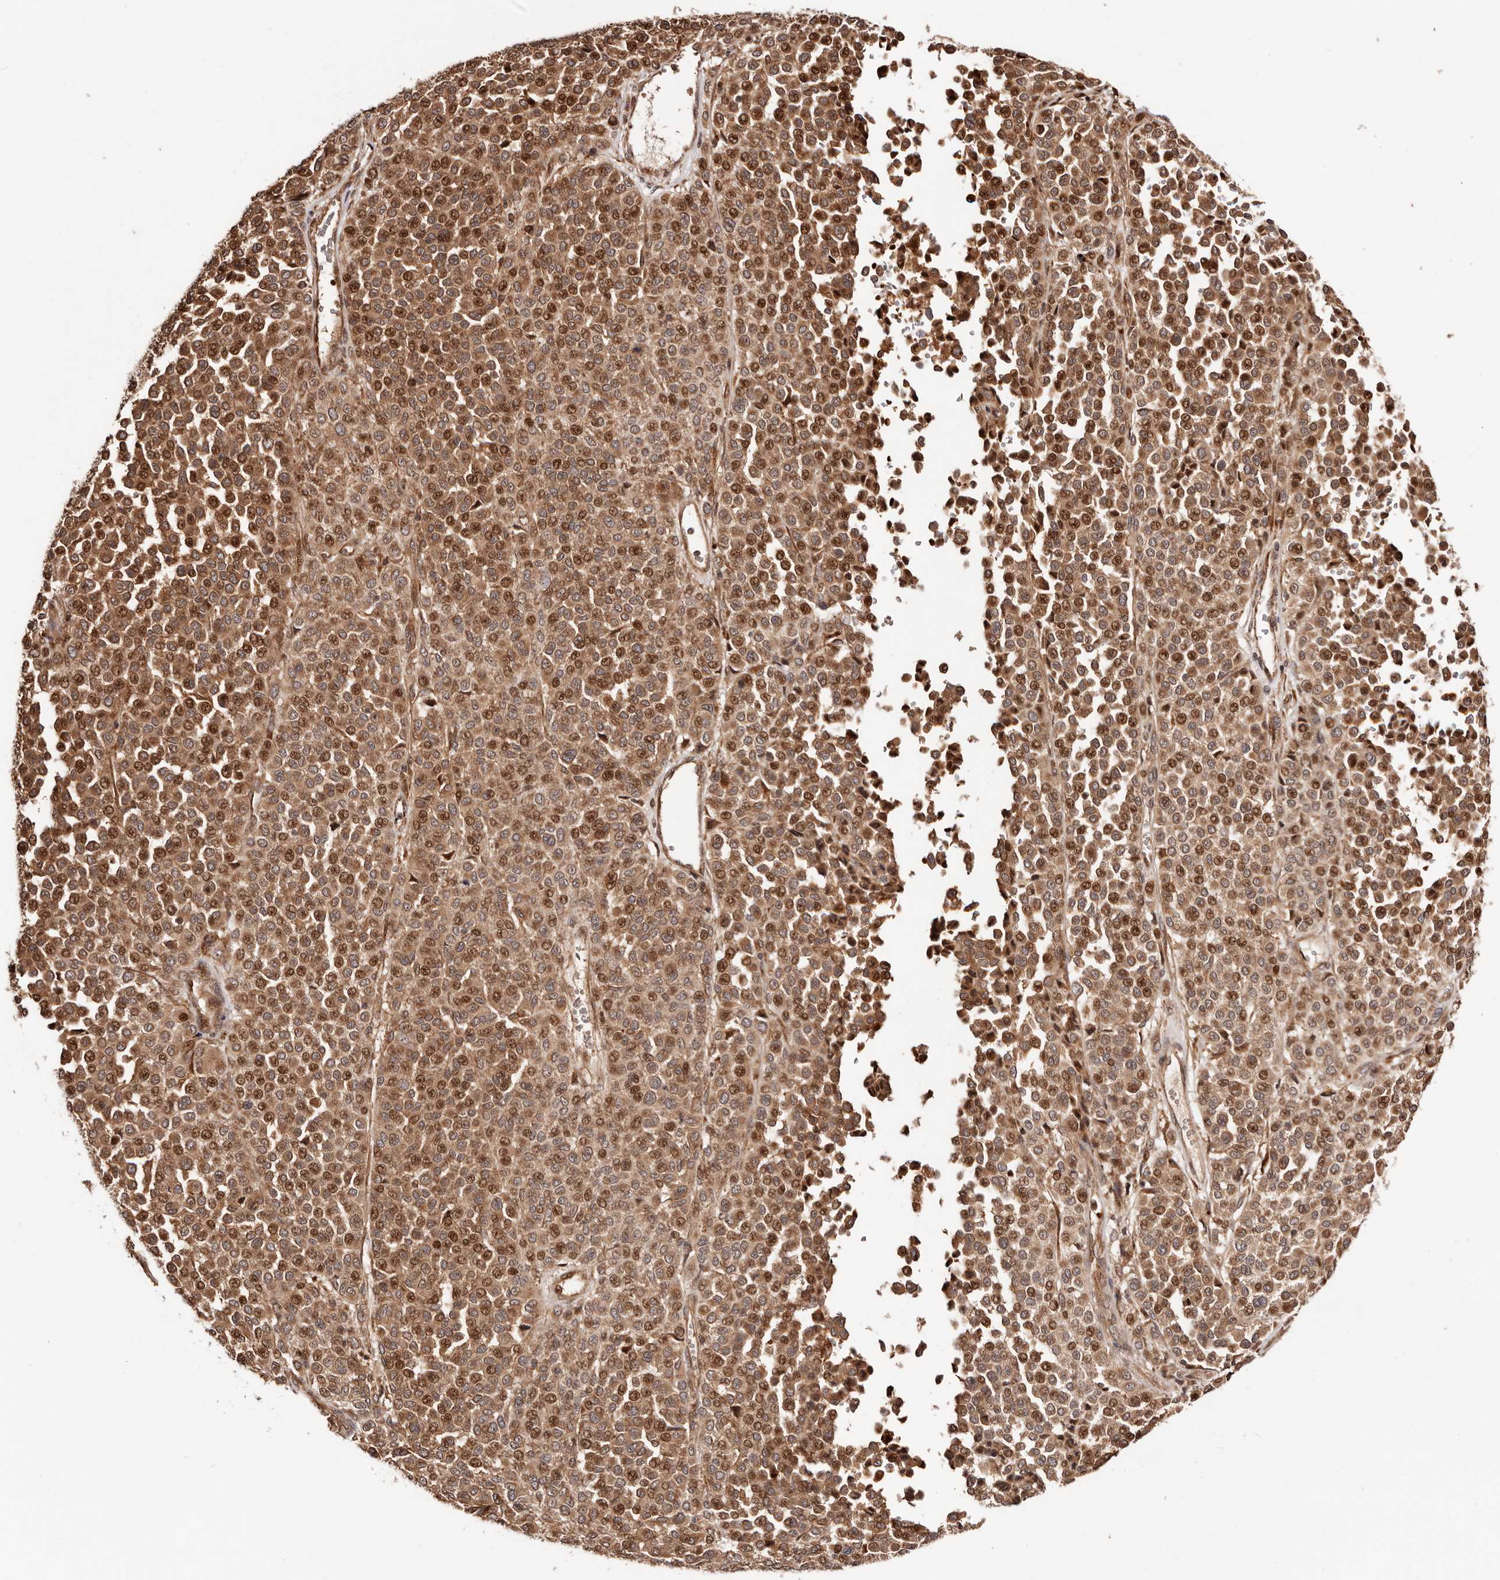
{"staining": {"intensity": "moderate", "quantity": ">75%", "location": "cytoplasmic/membranous,nuclear"}, "tissue": "melanoma", "cell_type": "Tumor cells", "image_type": "cancer", "snomed": [{"axis": "morphology", "description": "Malignant melanoma, Metastatic site"}, {"axis": "topography", "description": "Pancreas"}], "caption": "Melanoma was stained to show a protein in brown. There is medium levels of moderate cytoplasmic/membranous and nuclear expression in approximately >75% of tumor cells. (DAB = brown stain, brightfield microscopy at high magnification).", "gene": "PTPN22", "patient": {"sex": "female", "age": 30}}